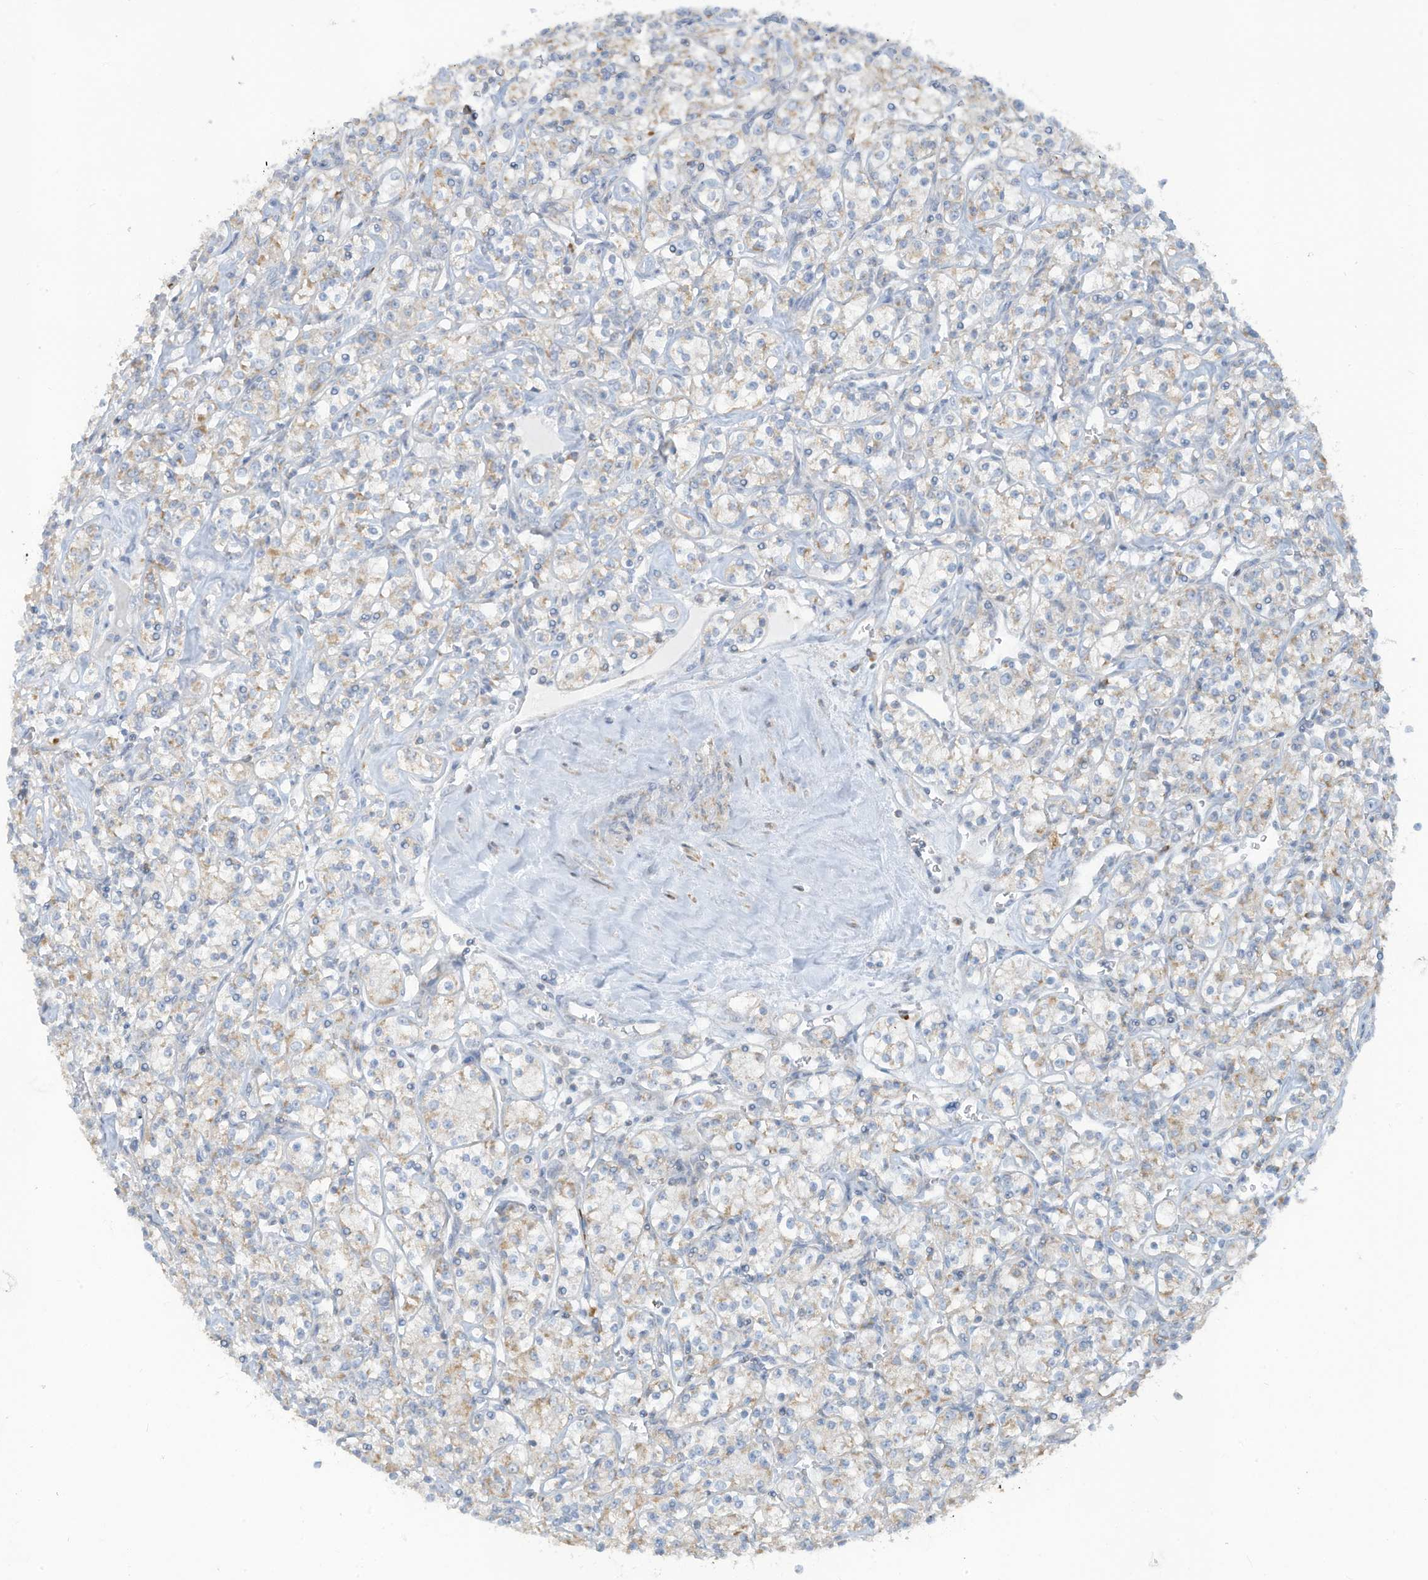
{"staining": {"intensity": "weak", "quantity": "<25%", "location": "cytoplasmic/membranous"}, "tissue": "renal cancer", "cell_type": "Tumor cells", "image_type": "cancer", "snomed": [{"axis": "morphology", "description": "Adenocarcinoma, NOS"}, {"axis": "topography", "description": "Kidney"}], "caption": "This is an immunohistochemistry (IHC) micrograph of renal cancer (adenocarcinoma). There is no positivity in tumor cells.", "gene": "GTPBP2", "patient": {"sex": "male", "age": 77}}